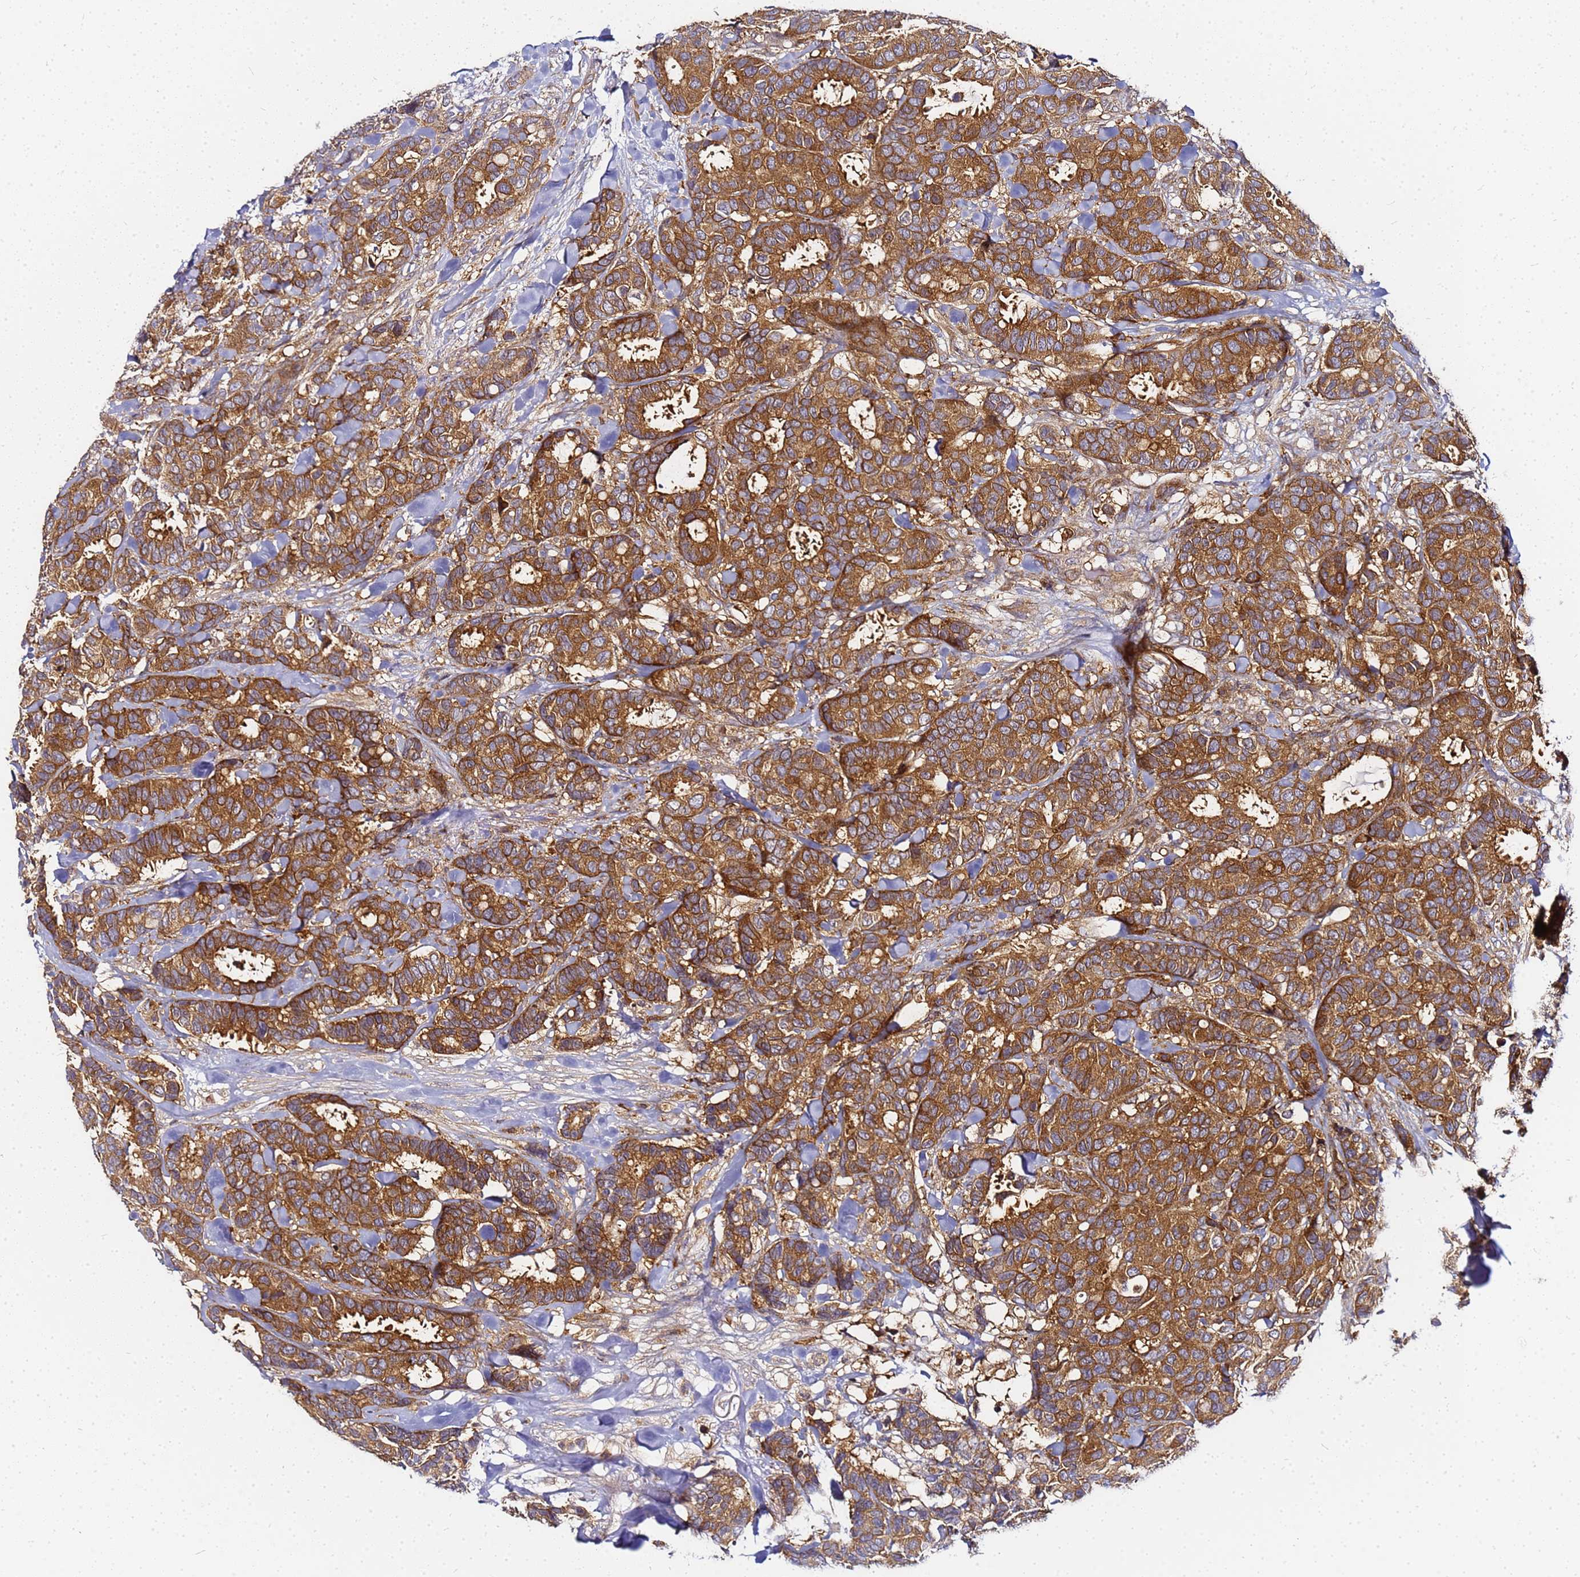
{"staining": {"intensity": "strong", "quantity": ">75%", "location": "cytoplasmic/membranous"}, "tissue": "breast cancer", "cell_type": "Tumor cells", "image_type": "cancer", "snomed": [{"axis": "morphology", "description": "Normal tissue, NOS"}, {"axis": "morphology", "description": "Duct carcinoma"}, {"axis": "topography", "description": "Breast"}], "caption": "Immunohistochemical staining of human breast cancer (intraductal carcinoma) displays high levels of strong cytoplasmic/membranous expression in approximately >75% of tumor cells.", "gene": "CHM", "patient": {"sex": "female", "age": 87}}